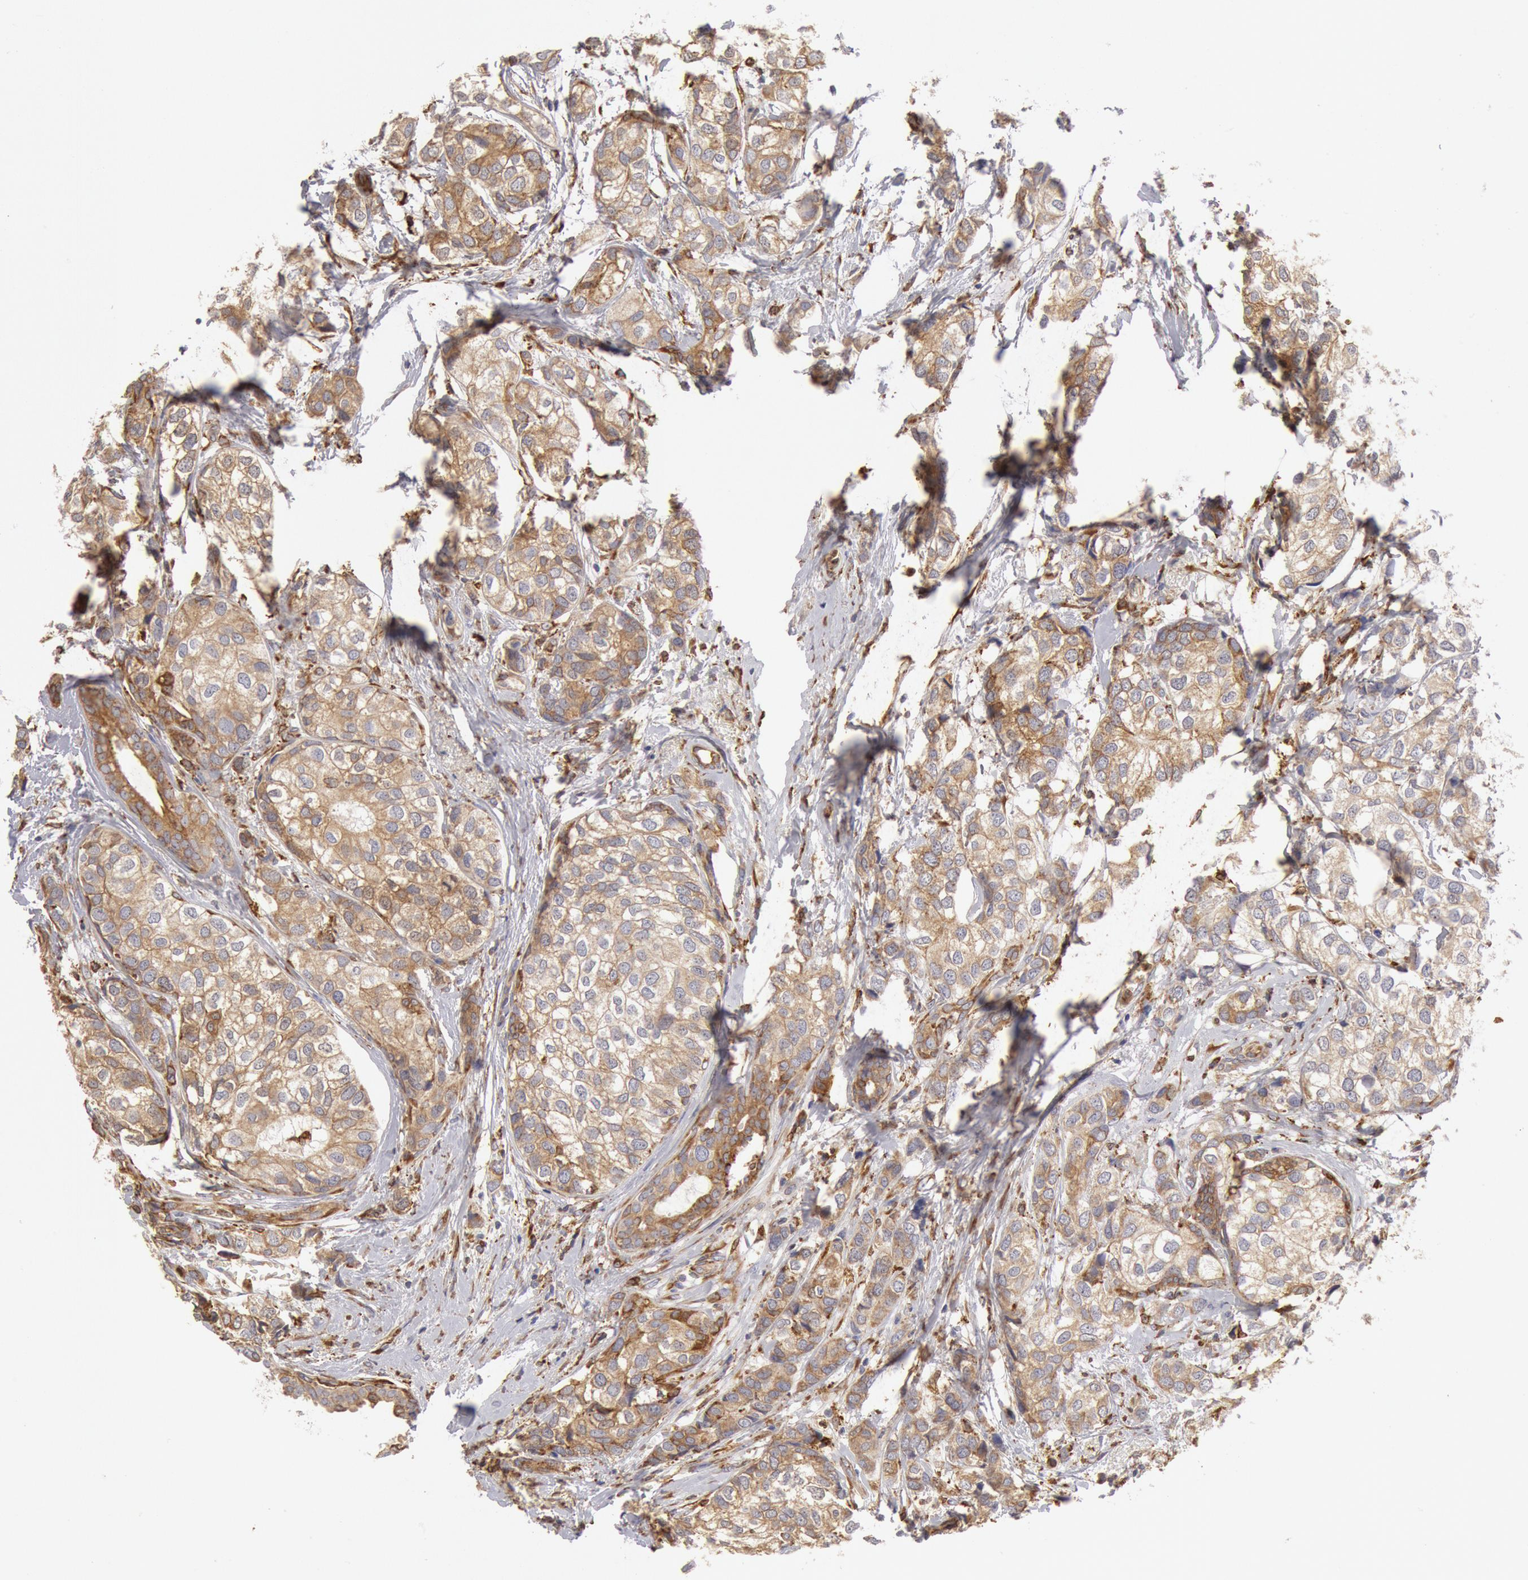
{"staining": {"intensity": "moderate", "quantity": ">75%", "location": "cytoplasmic/membranous"}, "tissue": "breast cancer", "cell_type": "Tumor cells", "image_type": "cancer", "snomed": [{"axis": "morphology", "description": "Duct carcinoma"}, {"axis": "topography", "description": "Breast"}], "caption": "DAB (3,3'-diaminobenzidine) immunohistochemical staining of intraductal carcinoma (breast) displays moderate cytoplasmic/membranous protein positivity in about >75% of tumor cells.", "gene": "ERP44", "patient": {"sex": "female", "age": 68}}